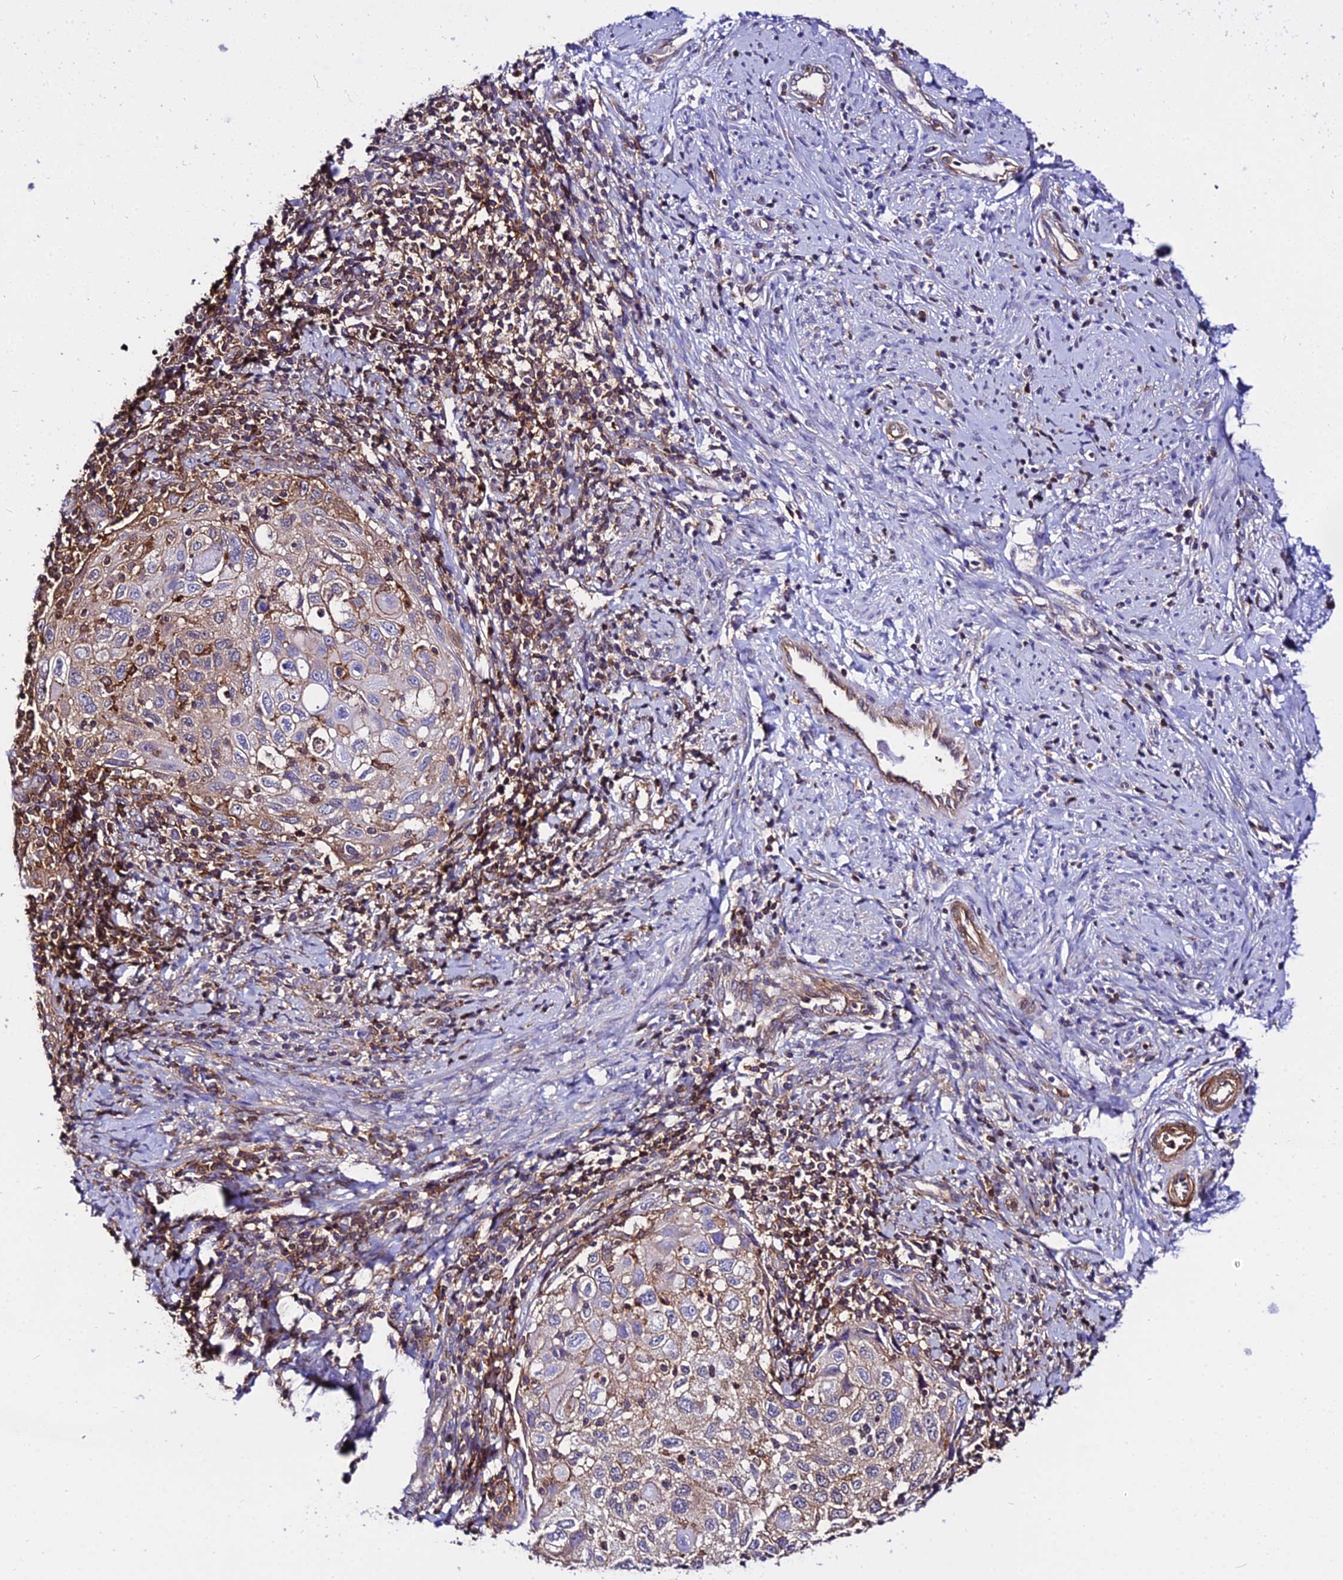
{"staining": {"intensity": "moderate", "quantity": "25%-75%", "location": "cytoplasmic/membranous"}, "tissue": "cervical cancer", "cell_type": "Tumor cells", "image_type": "cancer", "snomed": [{"axis": "morphology", "description": "Squamous cell carcinoma, NOS"}, {"axis": "topography", "description": "Cervix"}], "caption": "A histopathology image showing moderate cytoplasmic/membranous expression in approximately 25%-75% of tumor cells in squamous cell carcinoma (cervical), as visualized by brown immunohistochemical staining.", "gene": "CSRP1", "patient": {"sex": "female", "age": 70}}